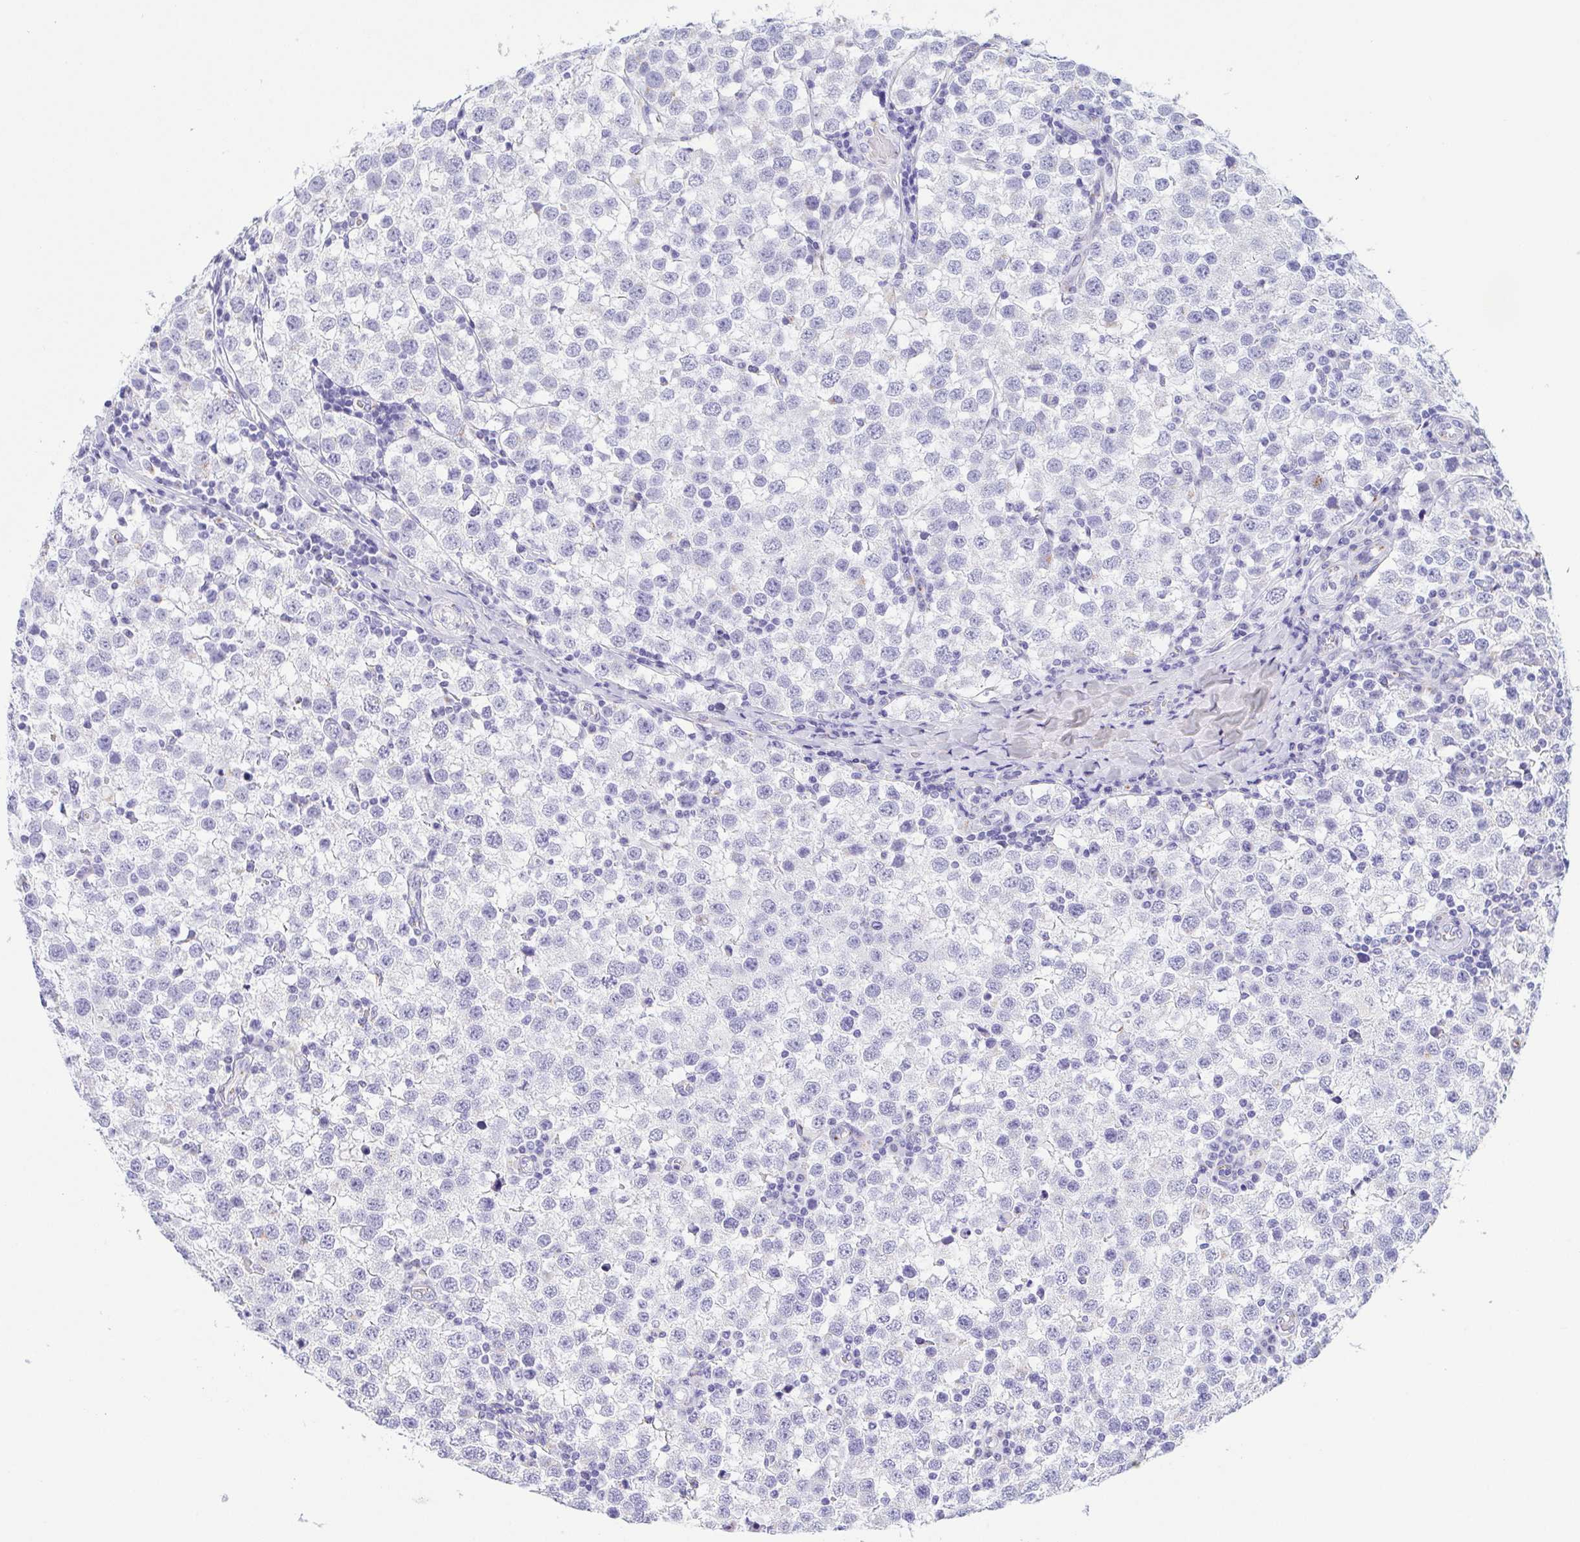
{"staining": {"intensity": "negative", "quantity": "none", "location": "none"}, "tissue": "testis cancer", "cell_type": "Tumor cells", "image_type": "cancer", "snomed": [{"axis": "morphology", "description": "Seminoma, NOS"}, {"axis": "topography", "description": "Testis"}], "caption": "Immunohistochemistry of testis cancer (seminoma) demonstrates no positivity in tumor cells. The staining is performed using DAB (3,3'-diaminobenzidine) brown chromogen with nuclei counter-stained in using hematoxylin.", "gene": "SULT1B1", "patient": {"sex": "male", "age": 34}}